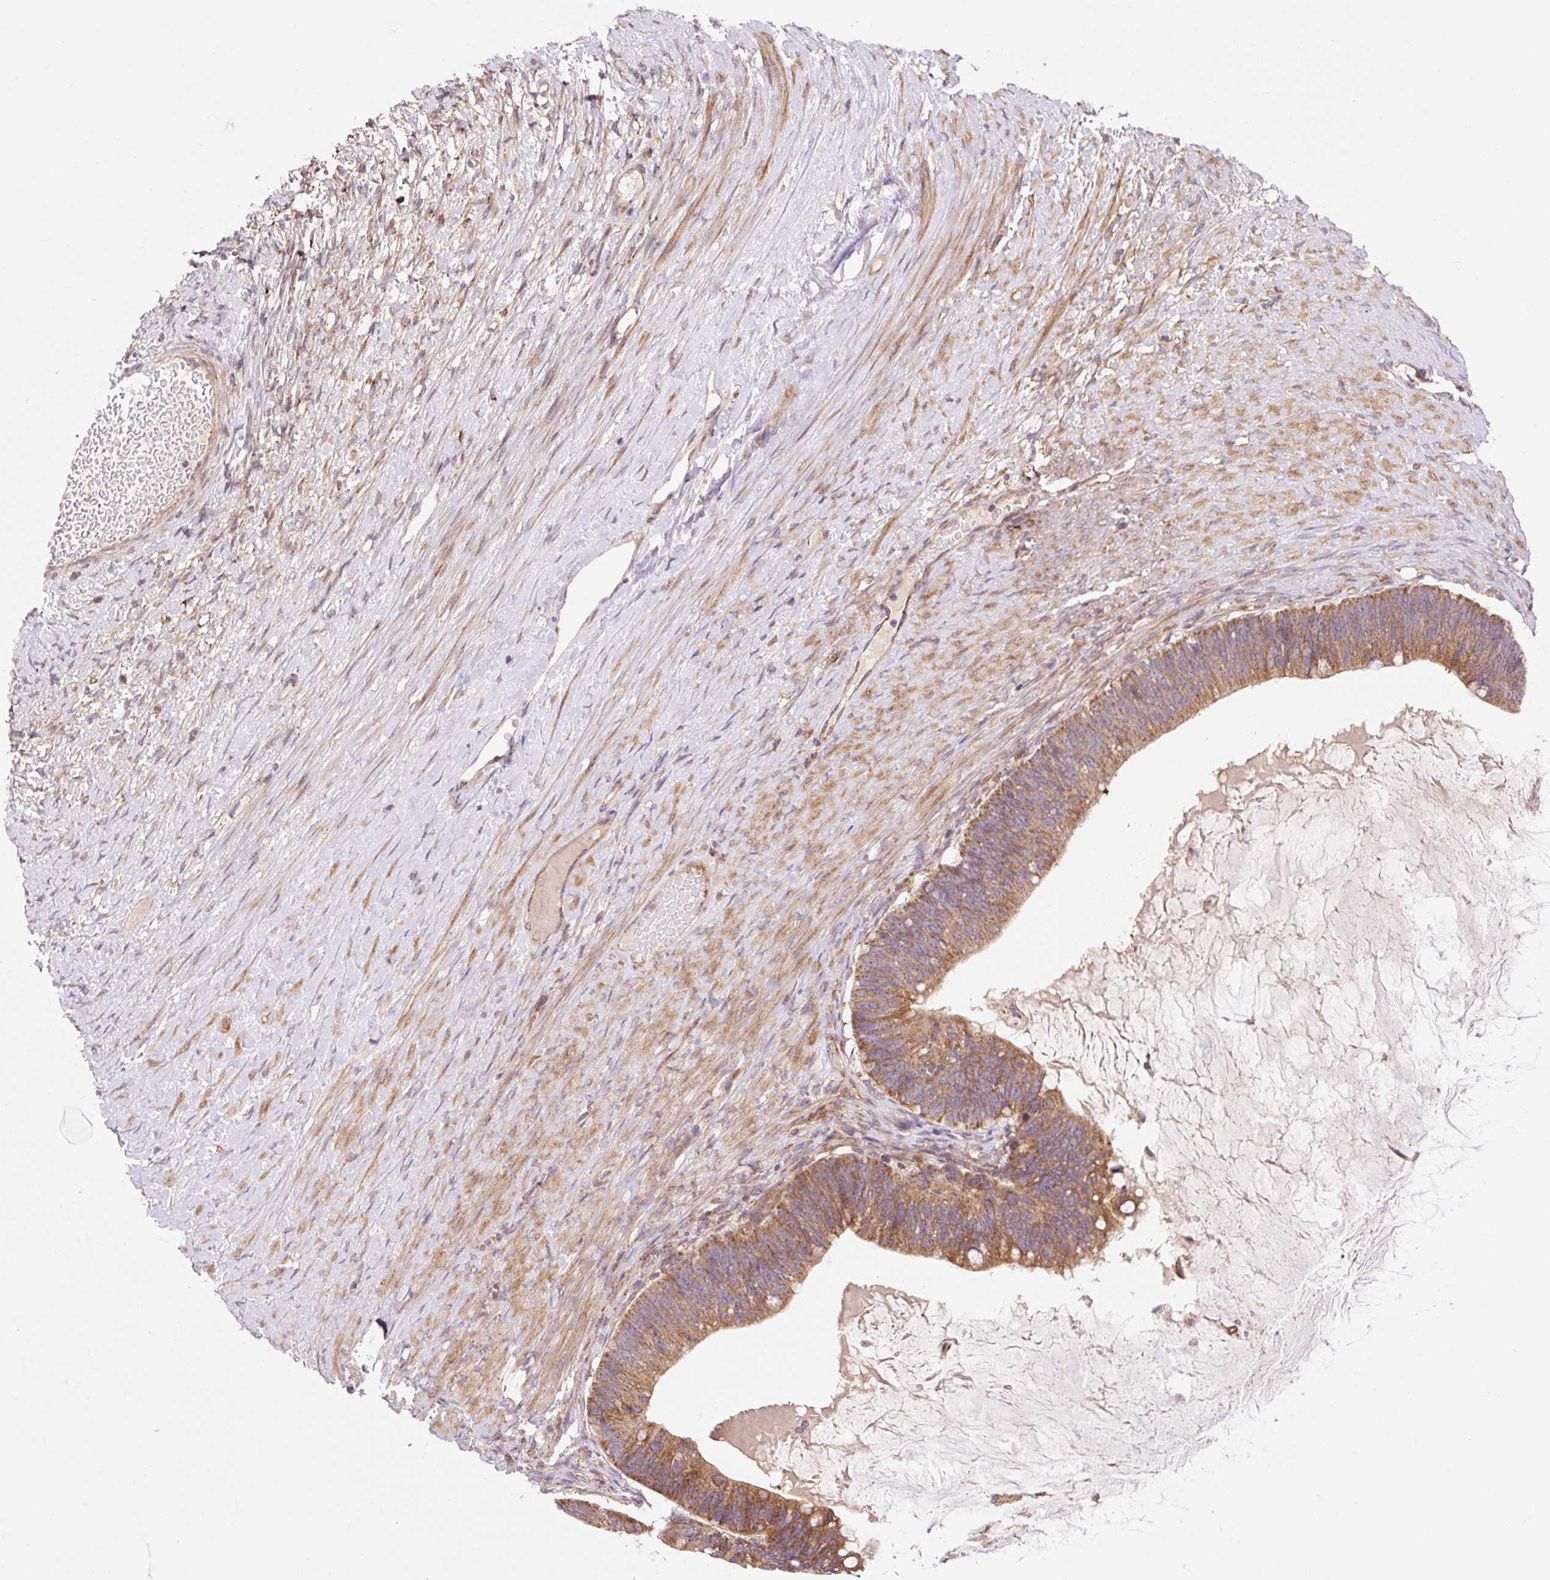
{"staining": {"intensity": "moderate", "quantity": ">75%", "location": "cytoplasmic/membranous"}, "tissue": "ovarian cancer", "cell_type": "Tumor cells", "image_type": "cancer", "snomed": [{"axis": "morphology", "description": "Cystadenocarcinoma, mucinous, NOS"}, {"axis": "topography", "description": "Ovary"}], "caption": "Mucinous cystadenocarcinoma (ovarian) stained with DAB immunohistochemistry demonstrates medium levels of moderate cytoplasmic/membranous expression in approximately >75% of tumor cells.", "gene": "TRIAP1", "patient": {"sex": "female", "age": 61}}